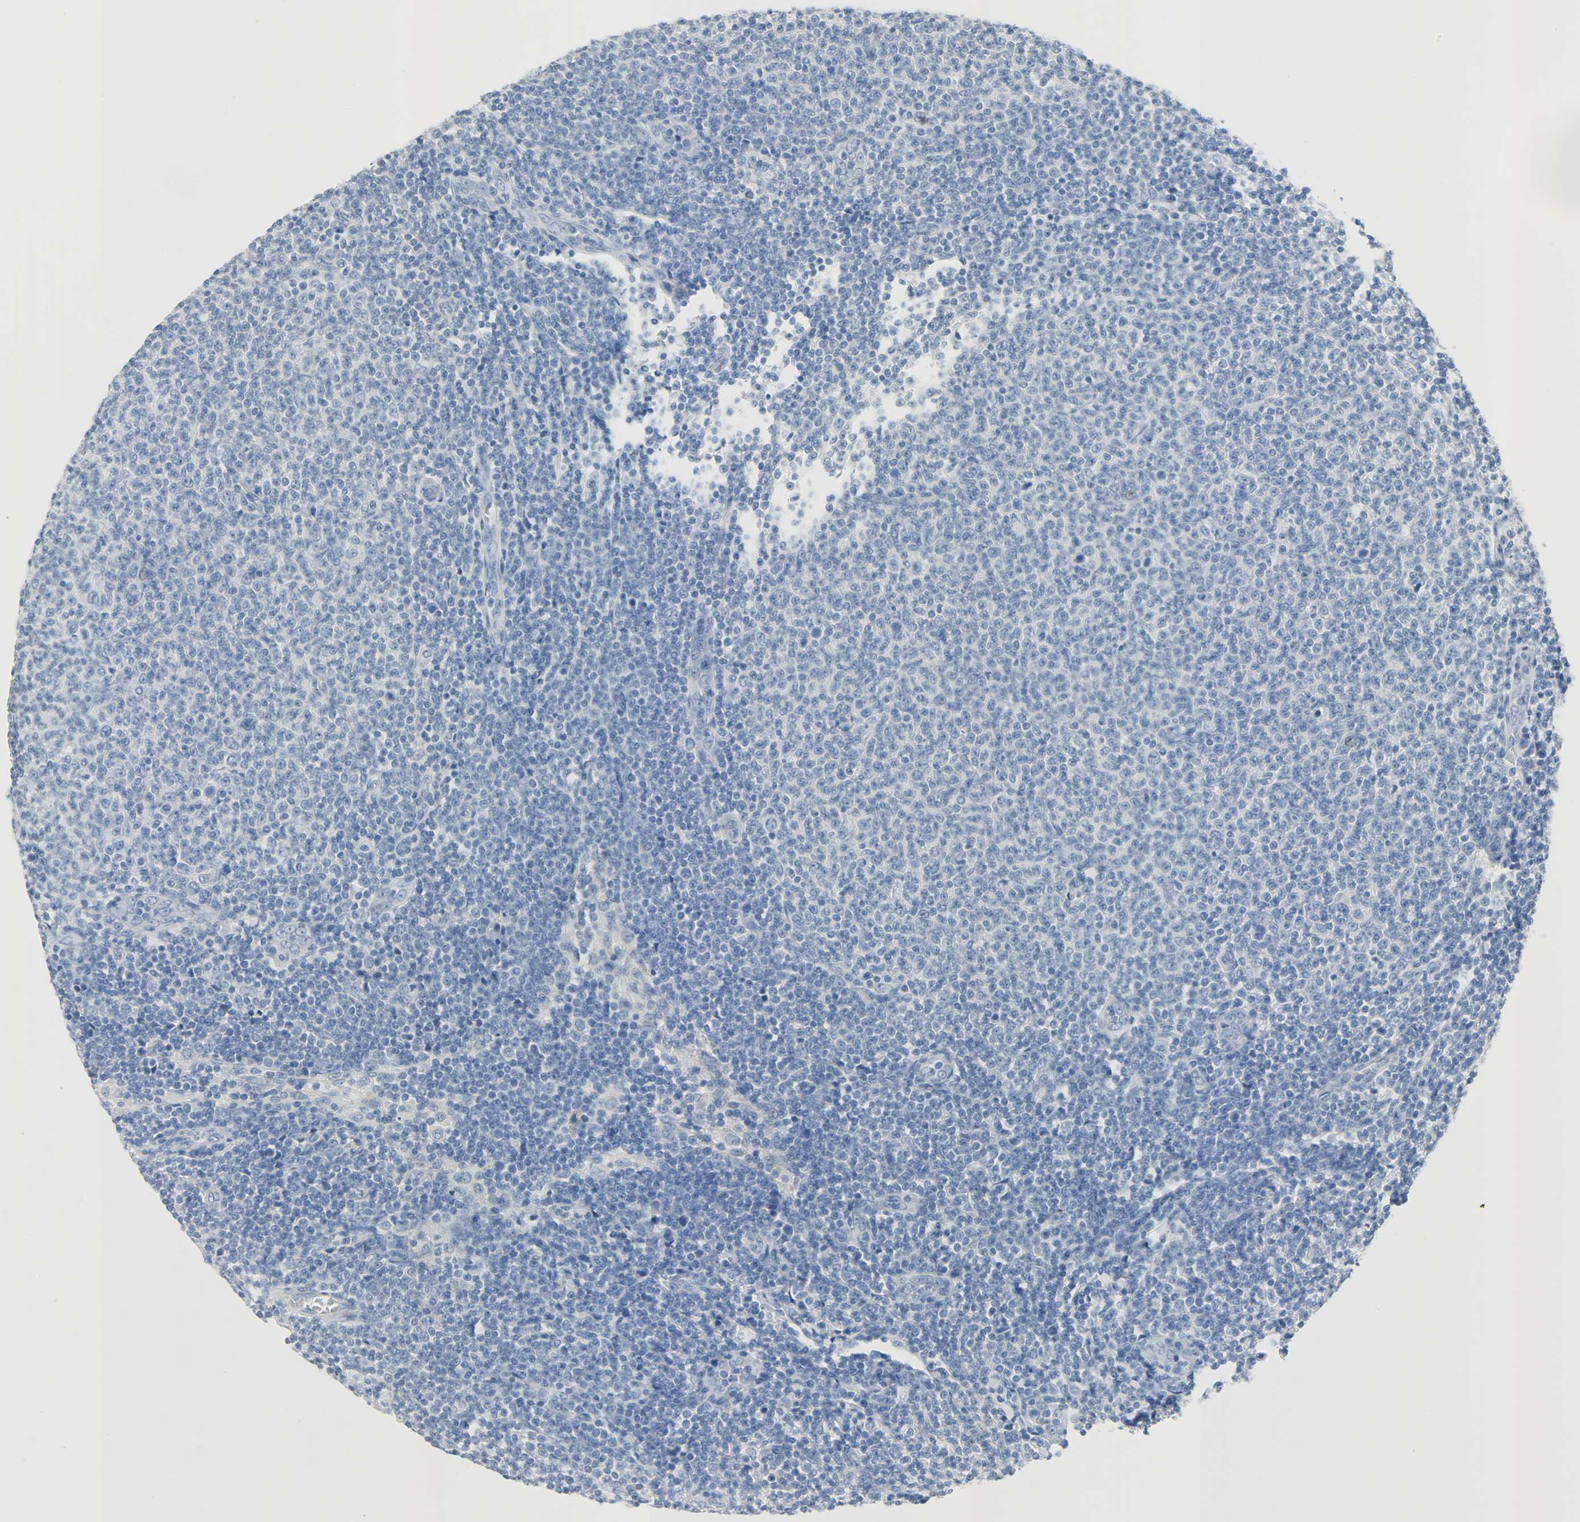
{"staining": {"intensity": "negative", "quantity": "none", "location": "none"}, "tissue": "lymphoma", "cell_type": "Tumor cells", "image_type": "cancer", "snomed": [{"axis": "morphology", "description": "Malignant lymphoma, non-Hodgkin's type, Low grade"}, {"axis": "topography", "description": "Lymph node"}], "caption": "Tumor cells show no significant expression in malignant lymphoma, non-Hodgkin's type (low-grade). (DAB (3,3'-diaminobenzidine) immunohistochemistry with hematoxylin counter stain).", "gene": "CRP", "patient": {"sex": "male", "age": 66}}